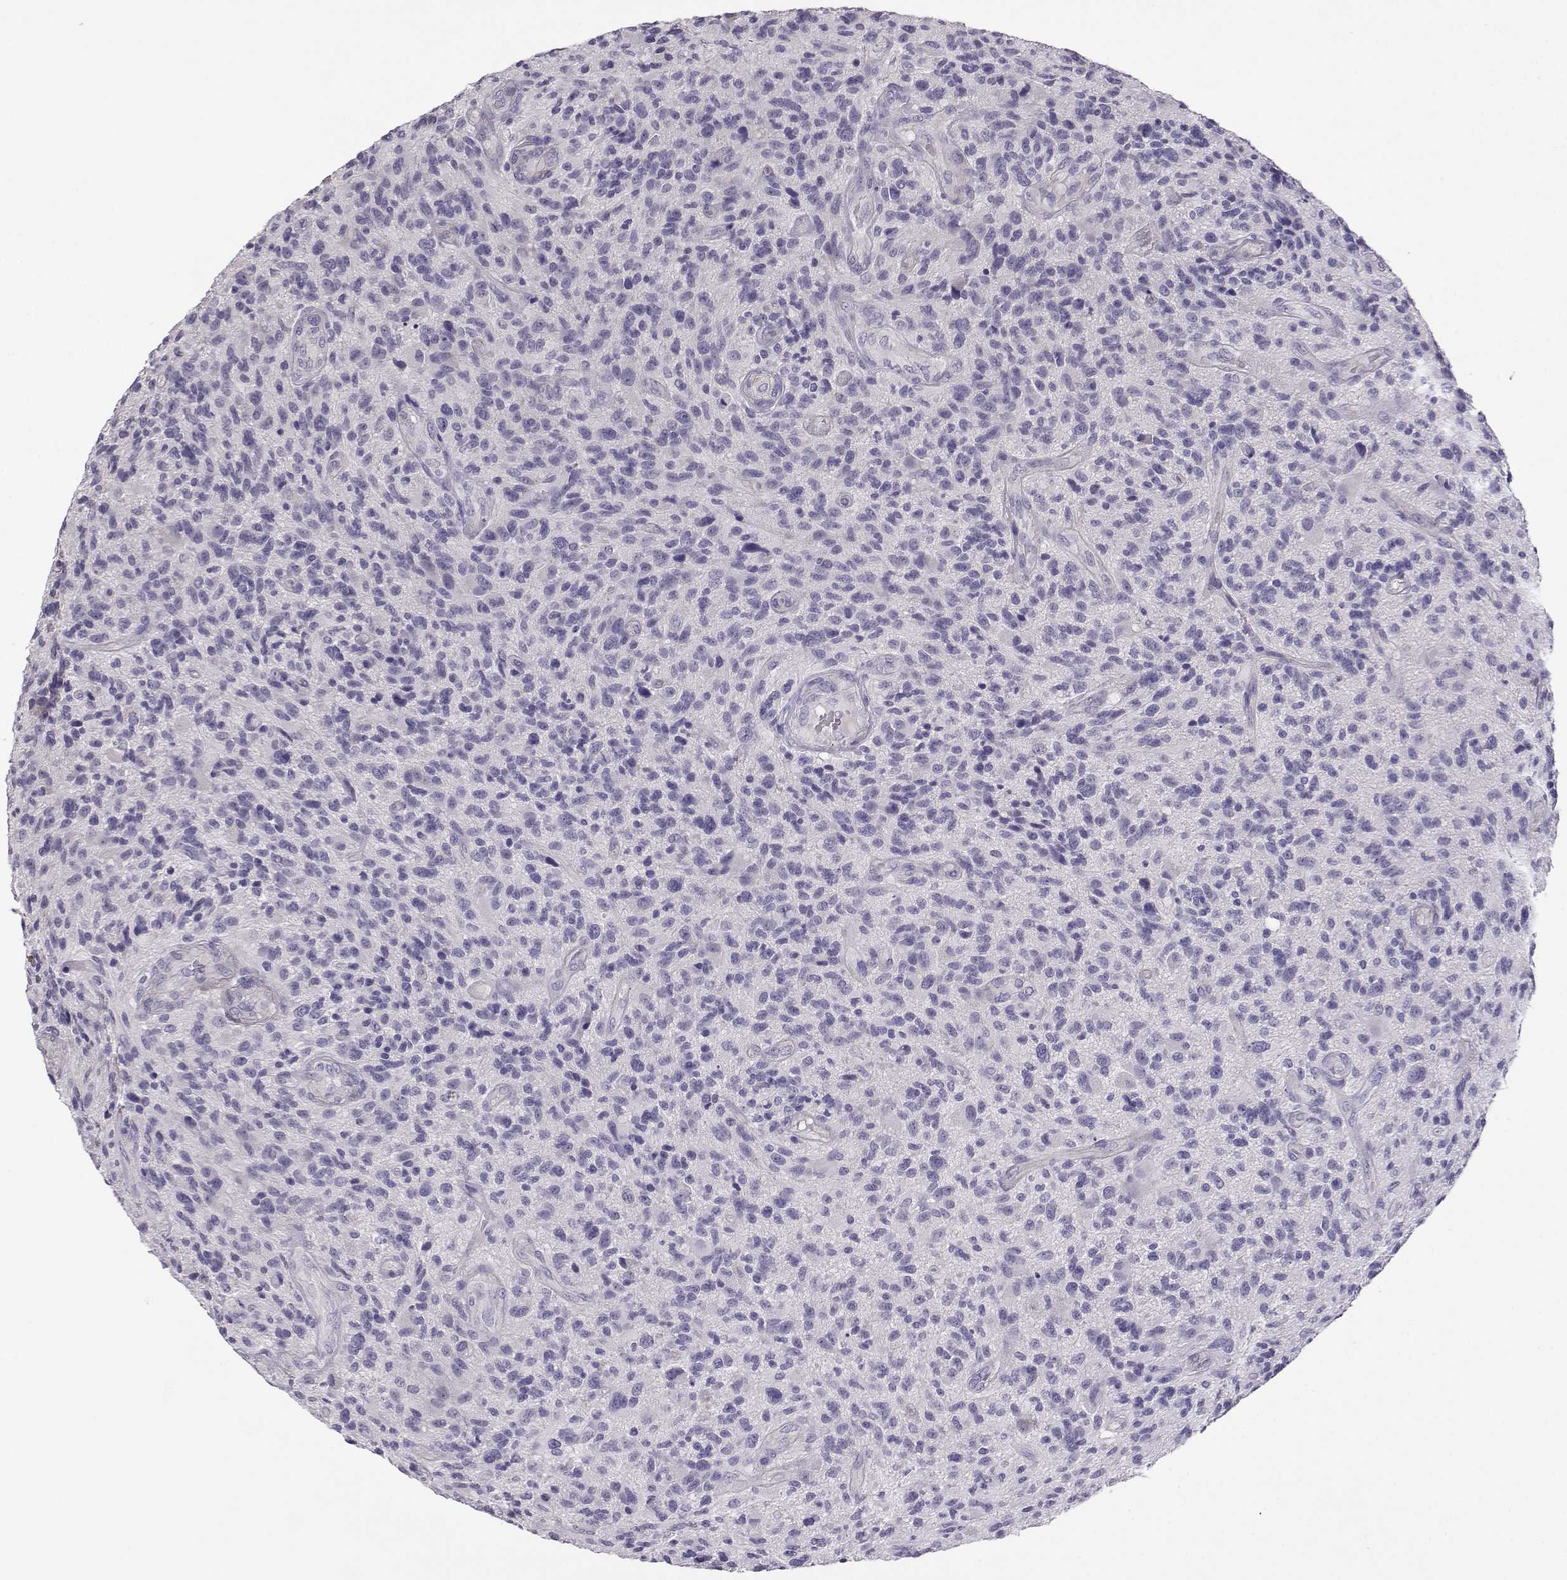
{"staining": {"intensity": "negative", "quantity": "none", "location": "none"}, "tissue": "glioma", "cell_type": "Tumor cells", "image_type": "cancer", "snomed": [{"axis": "morphology", "description": "Glioma, malignant, High grade"}, {"axis": "topography", "description": "Brain"}], "caption": "Glioma was stained to show a protein in brown. There is no significant positivity in tumor cells.", "gene": "ENDOU", "patient": {"sex": "male", "age": 47}}